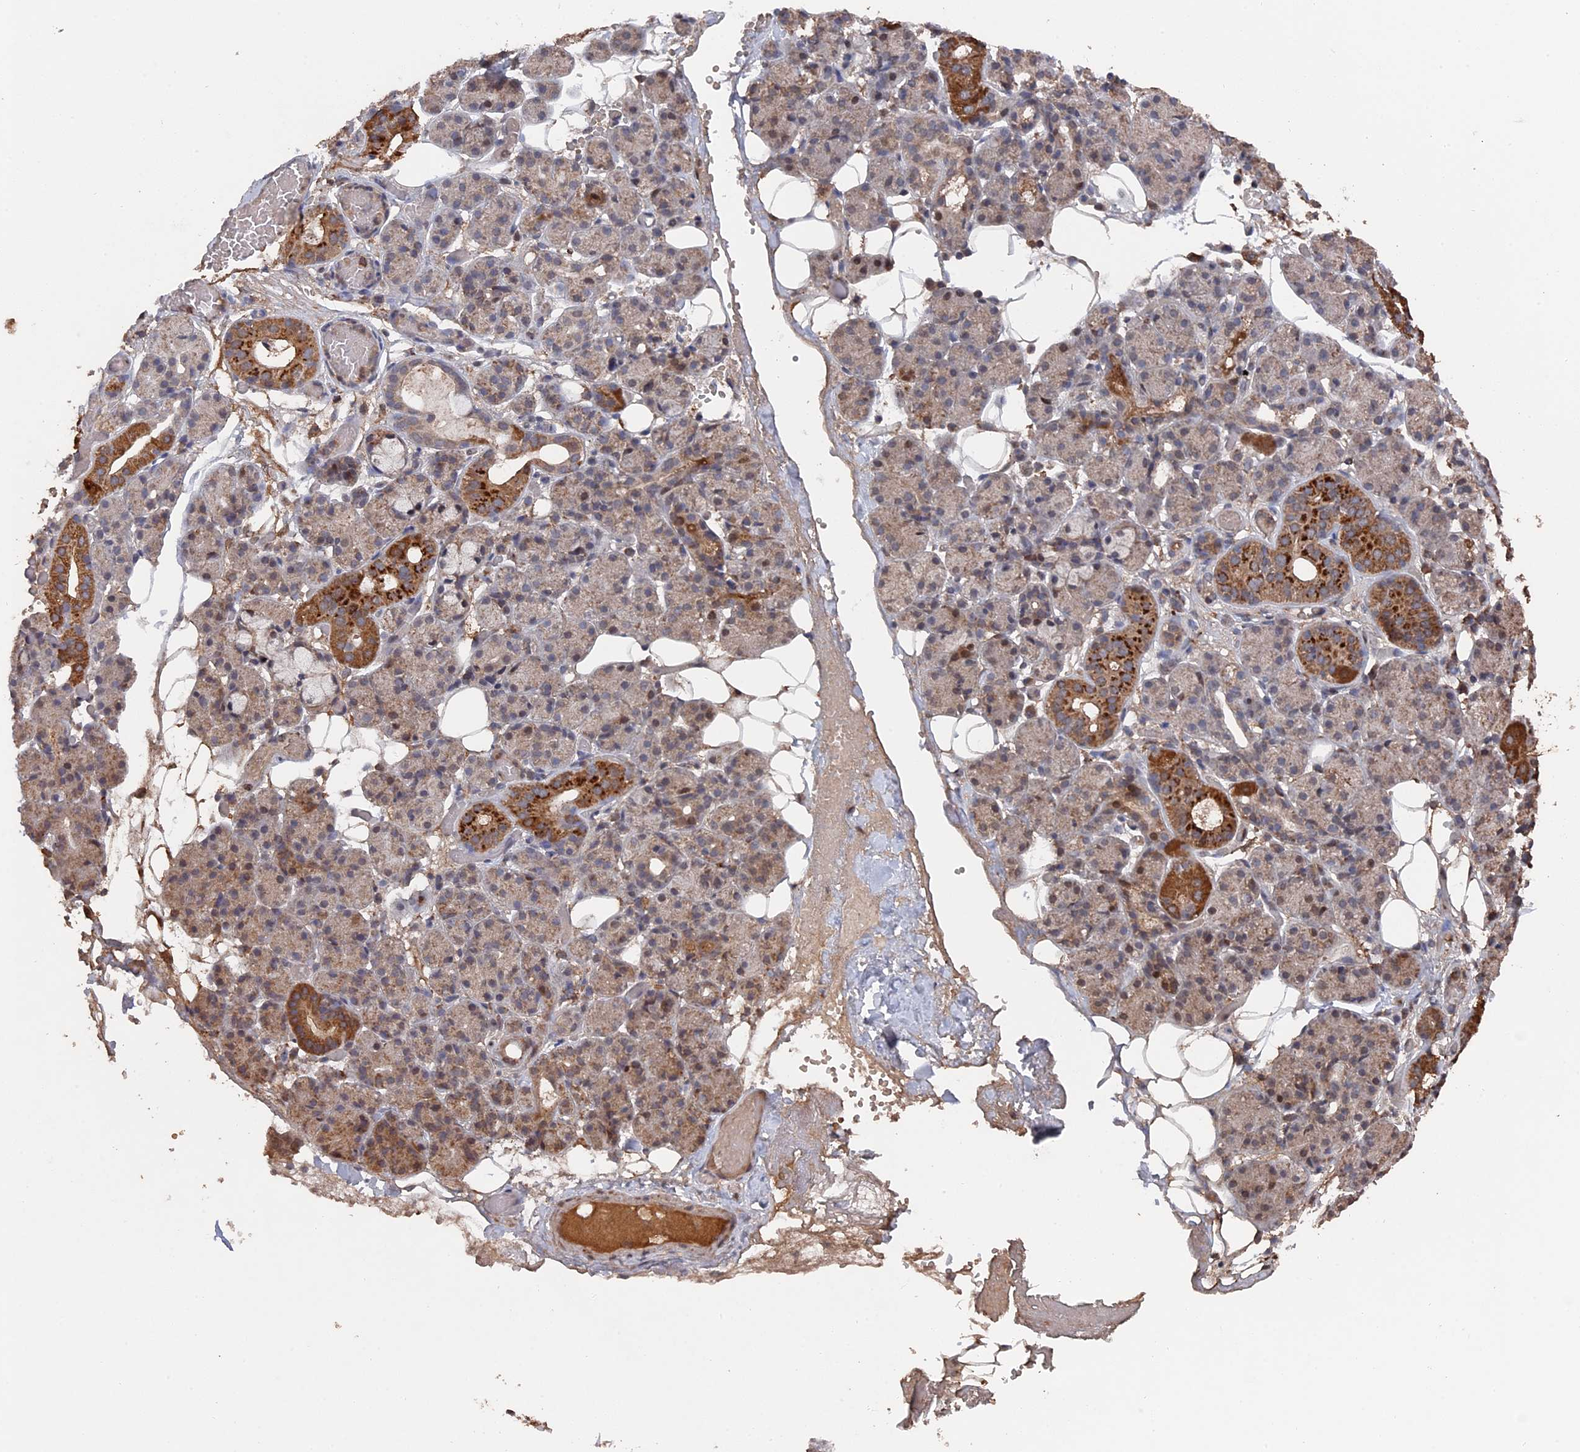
{"staining": {"intensity": "moderate", "quantity": "25%-75%", "location": "cytoplasmic/membranous"}, "tissue": "salivary gland", "cell_type": "Glandular cells", "image_type": "normal", "snomed": [{"axis": "morphology", "description": "Normal tissue, NOS"}, {"axis": "topography", "description": "Salivary gland"}], "caption": "Salivary gland stained with immunohistochemistry displays moderate cytoplasmic/membranous staining in approximately 25%-75% of glandular cells.", "gene": "CEACAM21", "patient": {"sex": "male", "age": 63}}